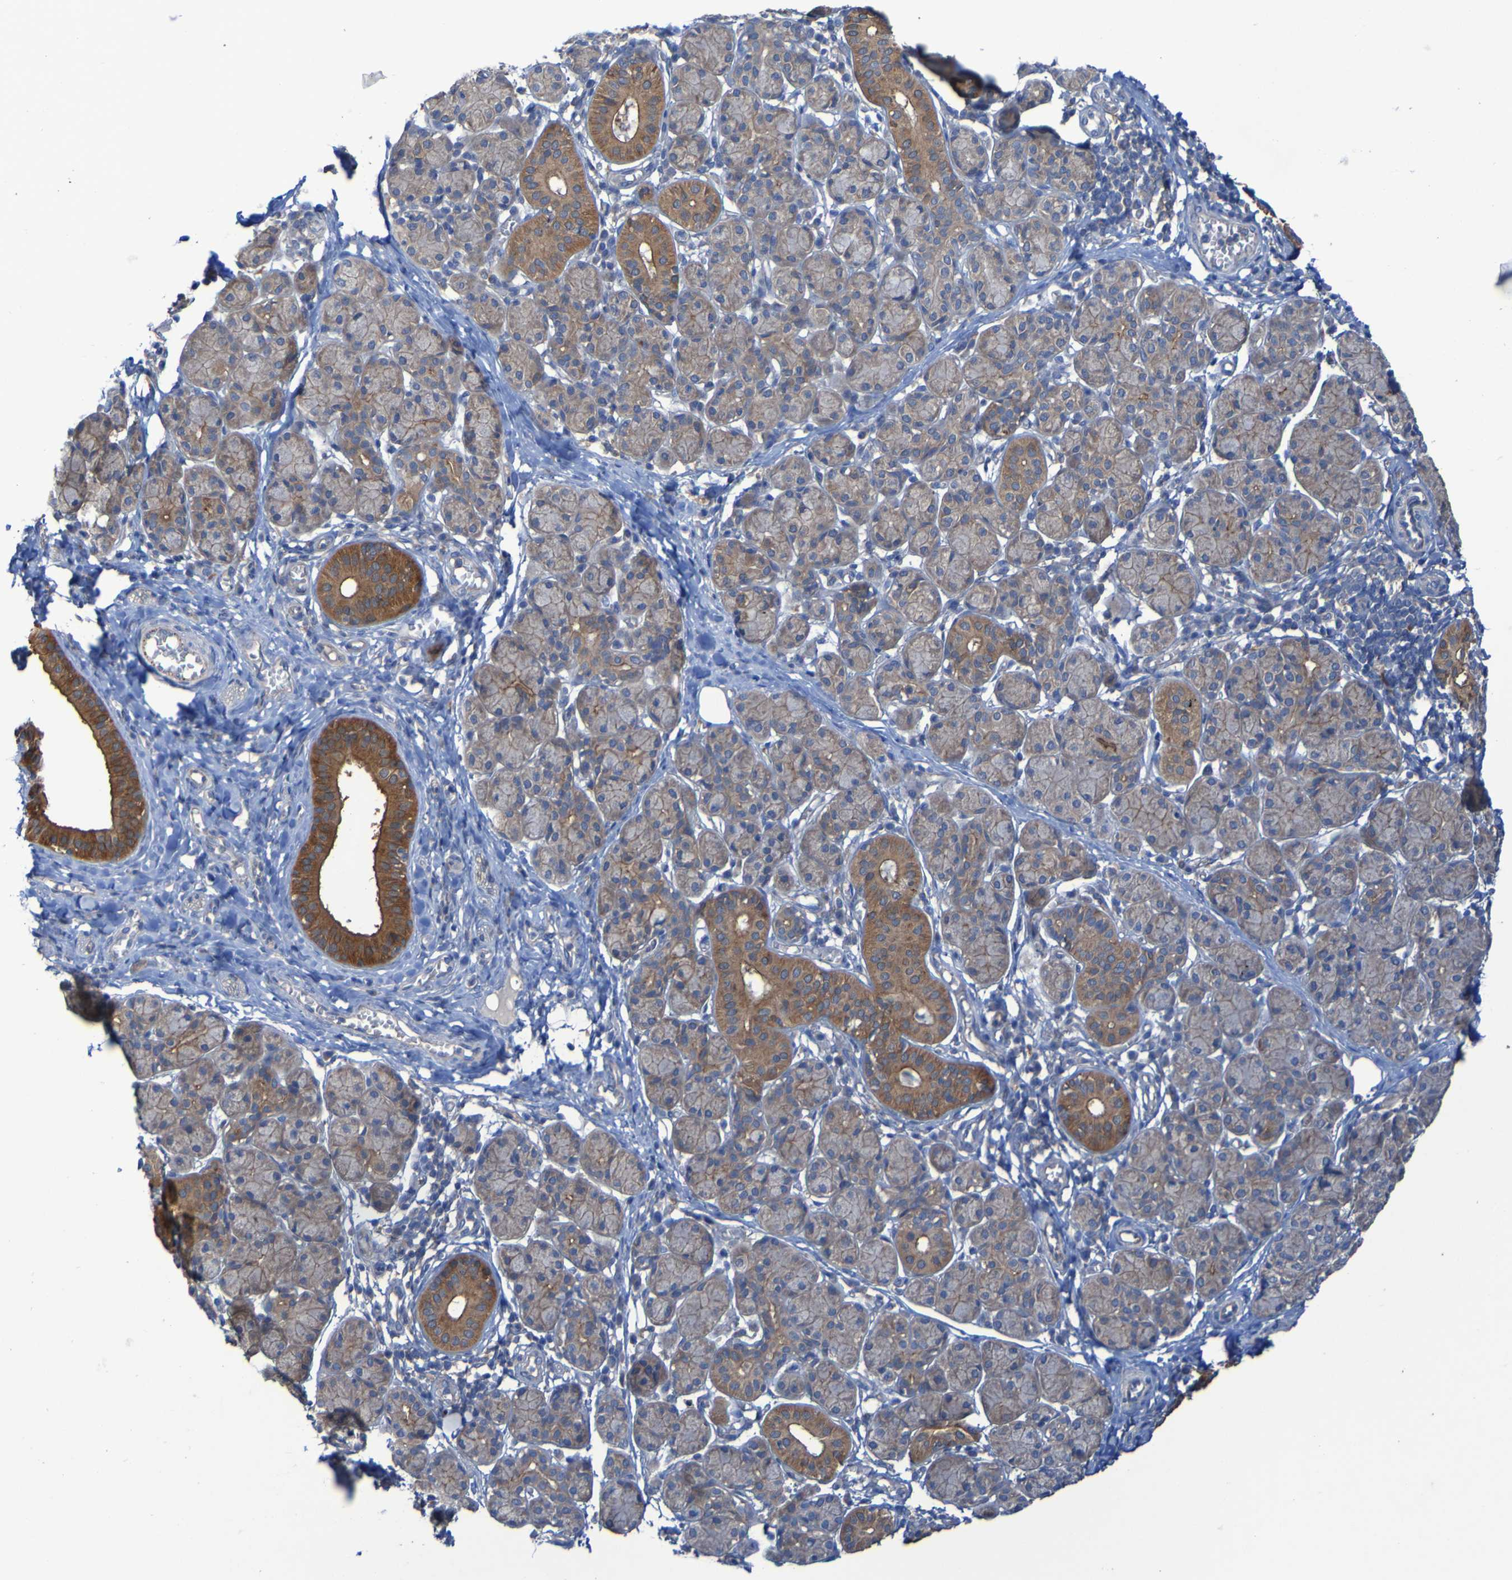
{"staining": {"intensity": "moderate", "quantity": "25%-75%", "location": "cytoplasmic/membranous"}, "tissue": "salivary gland", "cell_type": "Glandular cells", "image_type": "normal", "snomed": [{"axis": "morphology", "description": "Normal tissue, NOS"}, {"axis": "morphology", "description": "Inflammation, NOS"}, {"axis": "topography", "description": "Lymph node"}, {"axis": "topography", "description": "Salivary gland"}], "caption": "Salivary gland stained with DAB immunohistochemistry displays medium levels of moderate cytoplasmic/membranous positivity in approximately 25%-75% of glandular cells. (DAB IHC, brown staining for protein, blue staining for nuclei).", "gene": "ARHGEF16", "patient": {"sex": "male", "age": 3}}